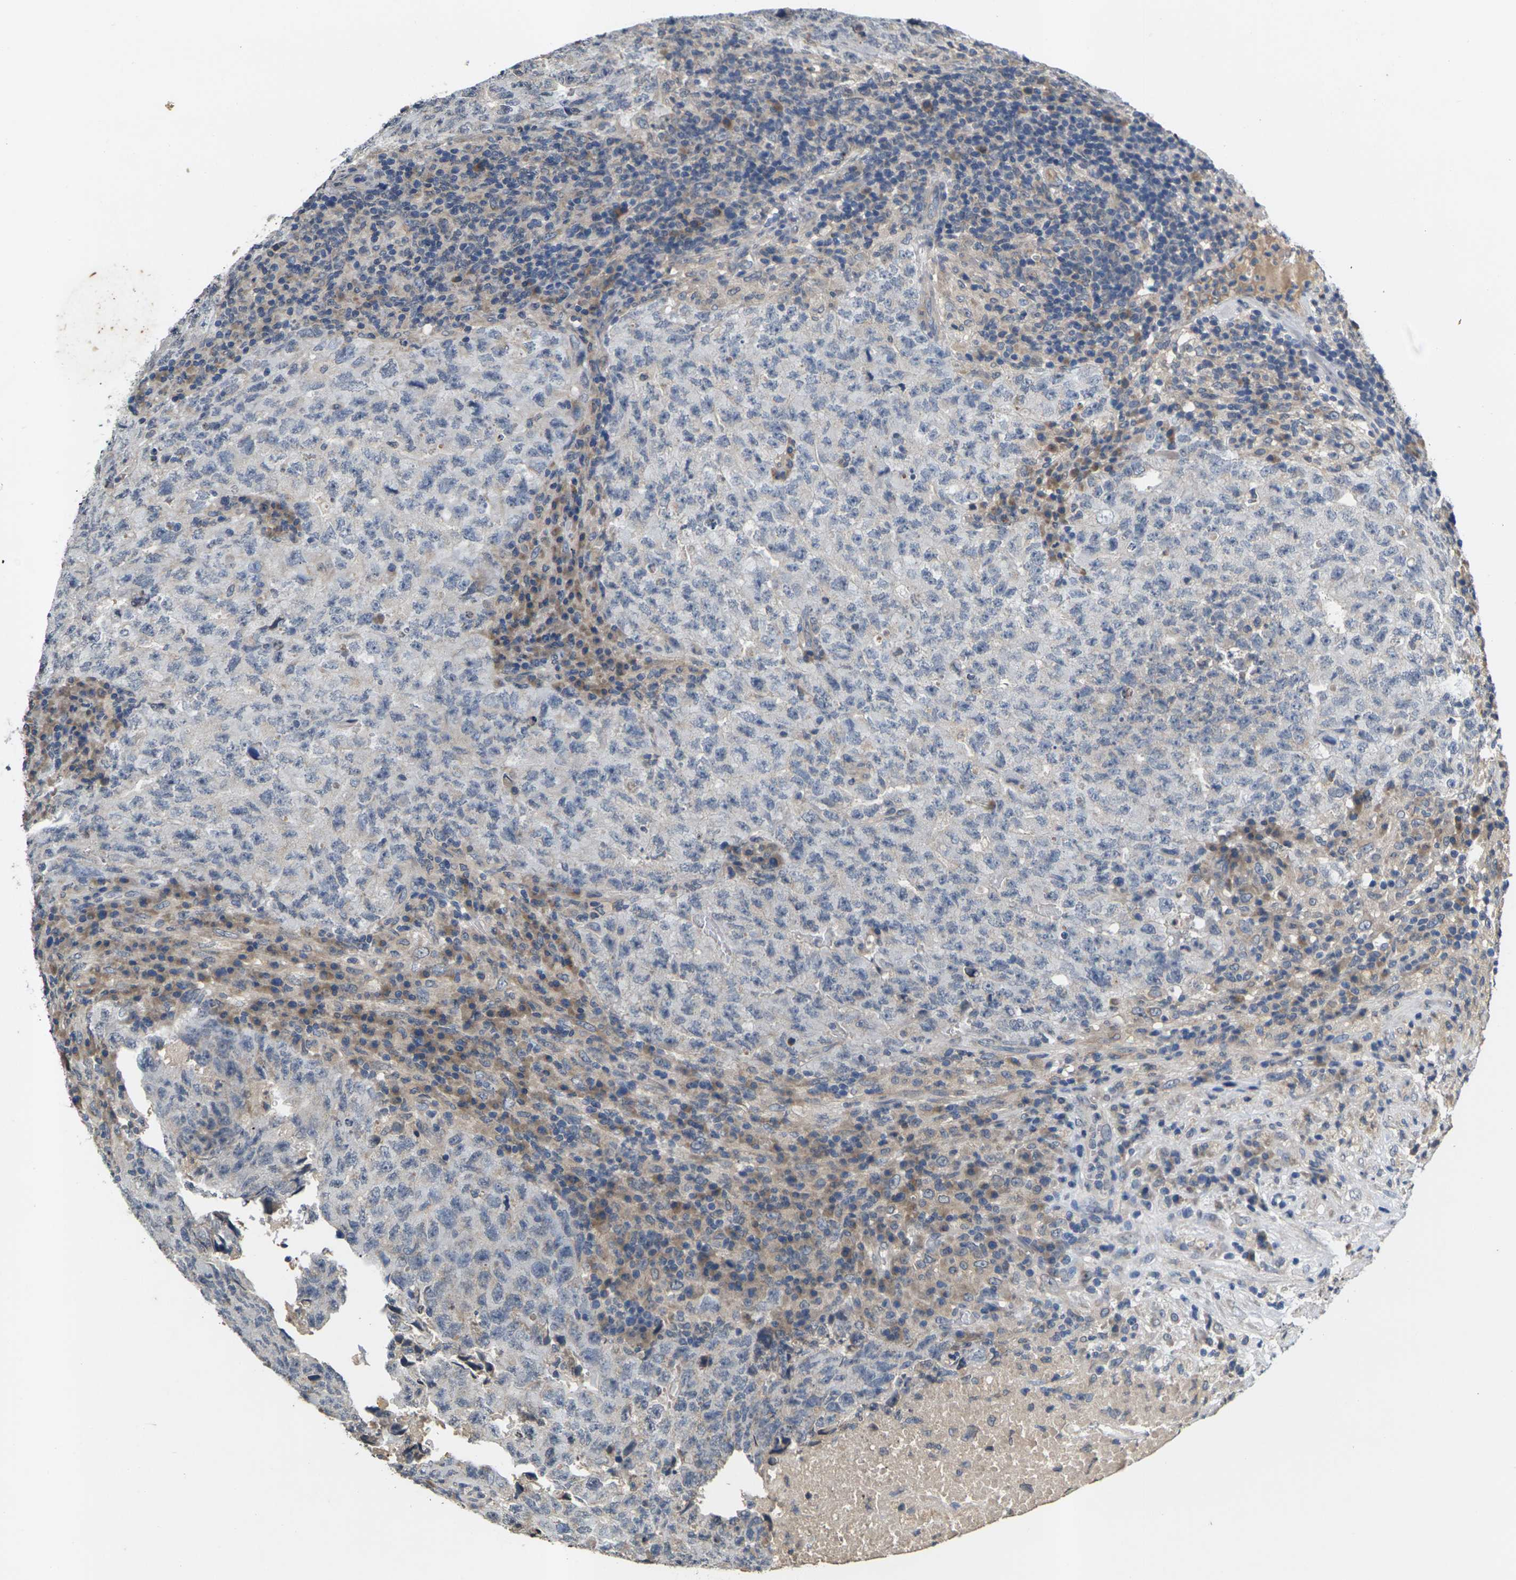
{"staining": {"intensity": "negative", "quantity": "none", "location": "none"}, "tissue": "testis cancer", "cell_type": "Tumor cells", "image_type": "cancer", "snomed": [{"axis": "morphology", "description": "Necrosis, NOS"}, {"axis": "morphology", "description": "Carcinoma, Embryonal, NOS"}, {"axis": "topography", "description": "Testis"}], "caption": "Testis cancer (embryonal carcinoma) stained for a protein using IHC reveals no staining tumor cells.", "gene": "SLC2A2", "patient": {"sex": "male", "age": 19}}